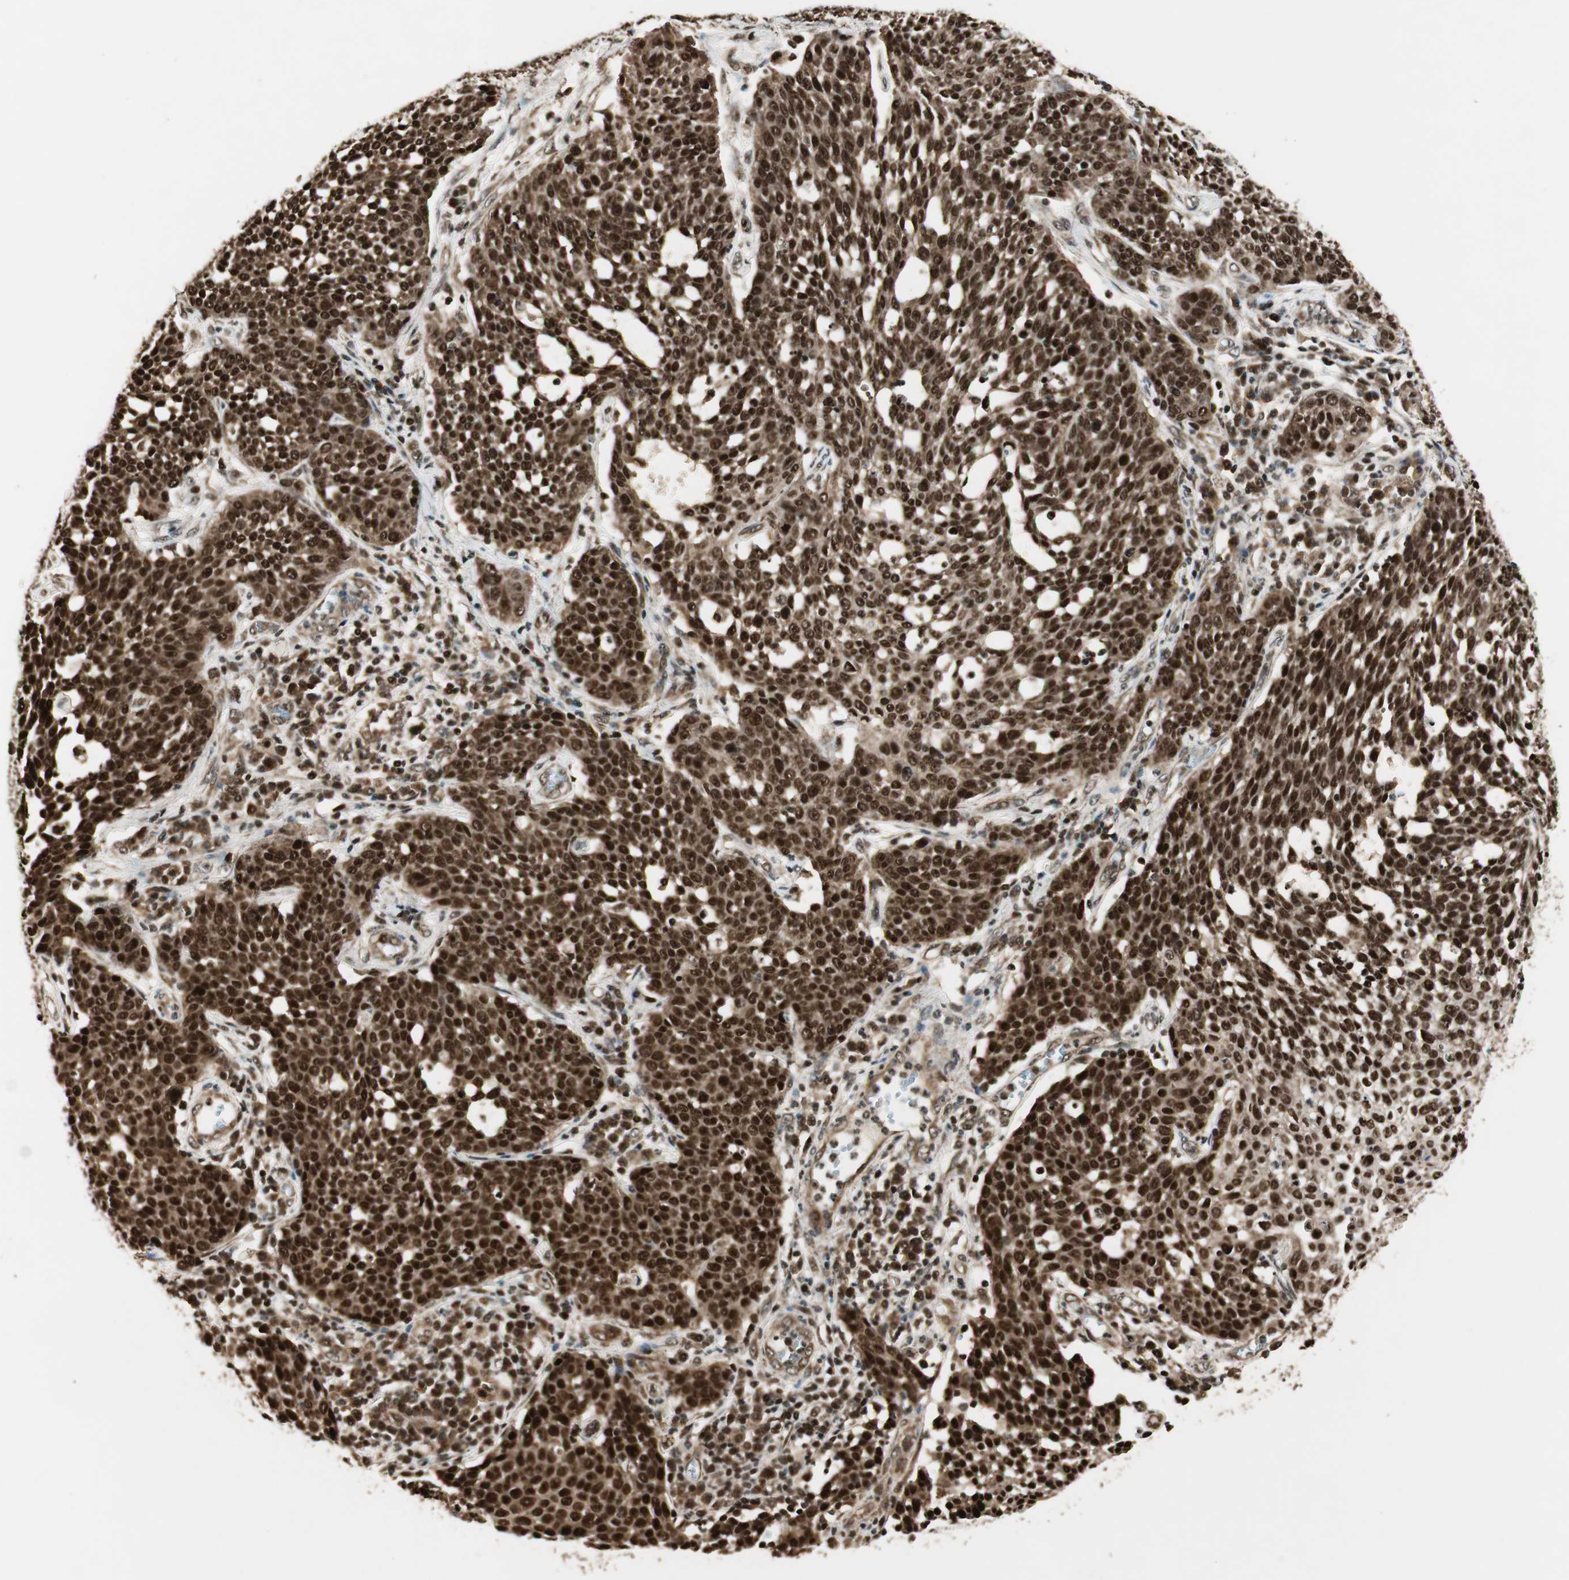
{"staining": {"intensity": "strong", "quantity": ">75%", "location": "cytoplasmic/membranous,nuclear"}, "tissue": "cervical cancer", "cell_type": "Tumor cells", "image_type": "cancer", "snomed": [{"axis": "morphology", "description": "Squamous cell carcinoma, NOS"}, {"axis": "topography", "description": "Cervix"}], "caption": "Cervical cancer (squamous cell carcinoma) was stained to show a protein in brown. There is high levels of strong cytoplasmic/membranous and nuclear staining in about >75% of tumor cells.", "gene": "RPA3", "patient": {"sex": "female", "age": 34}}